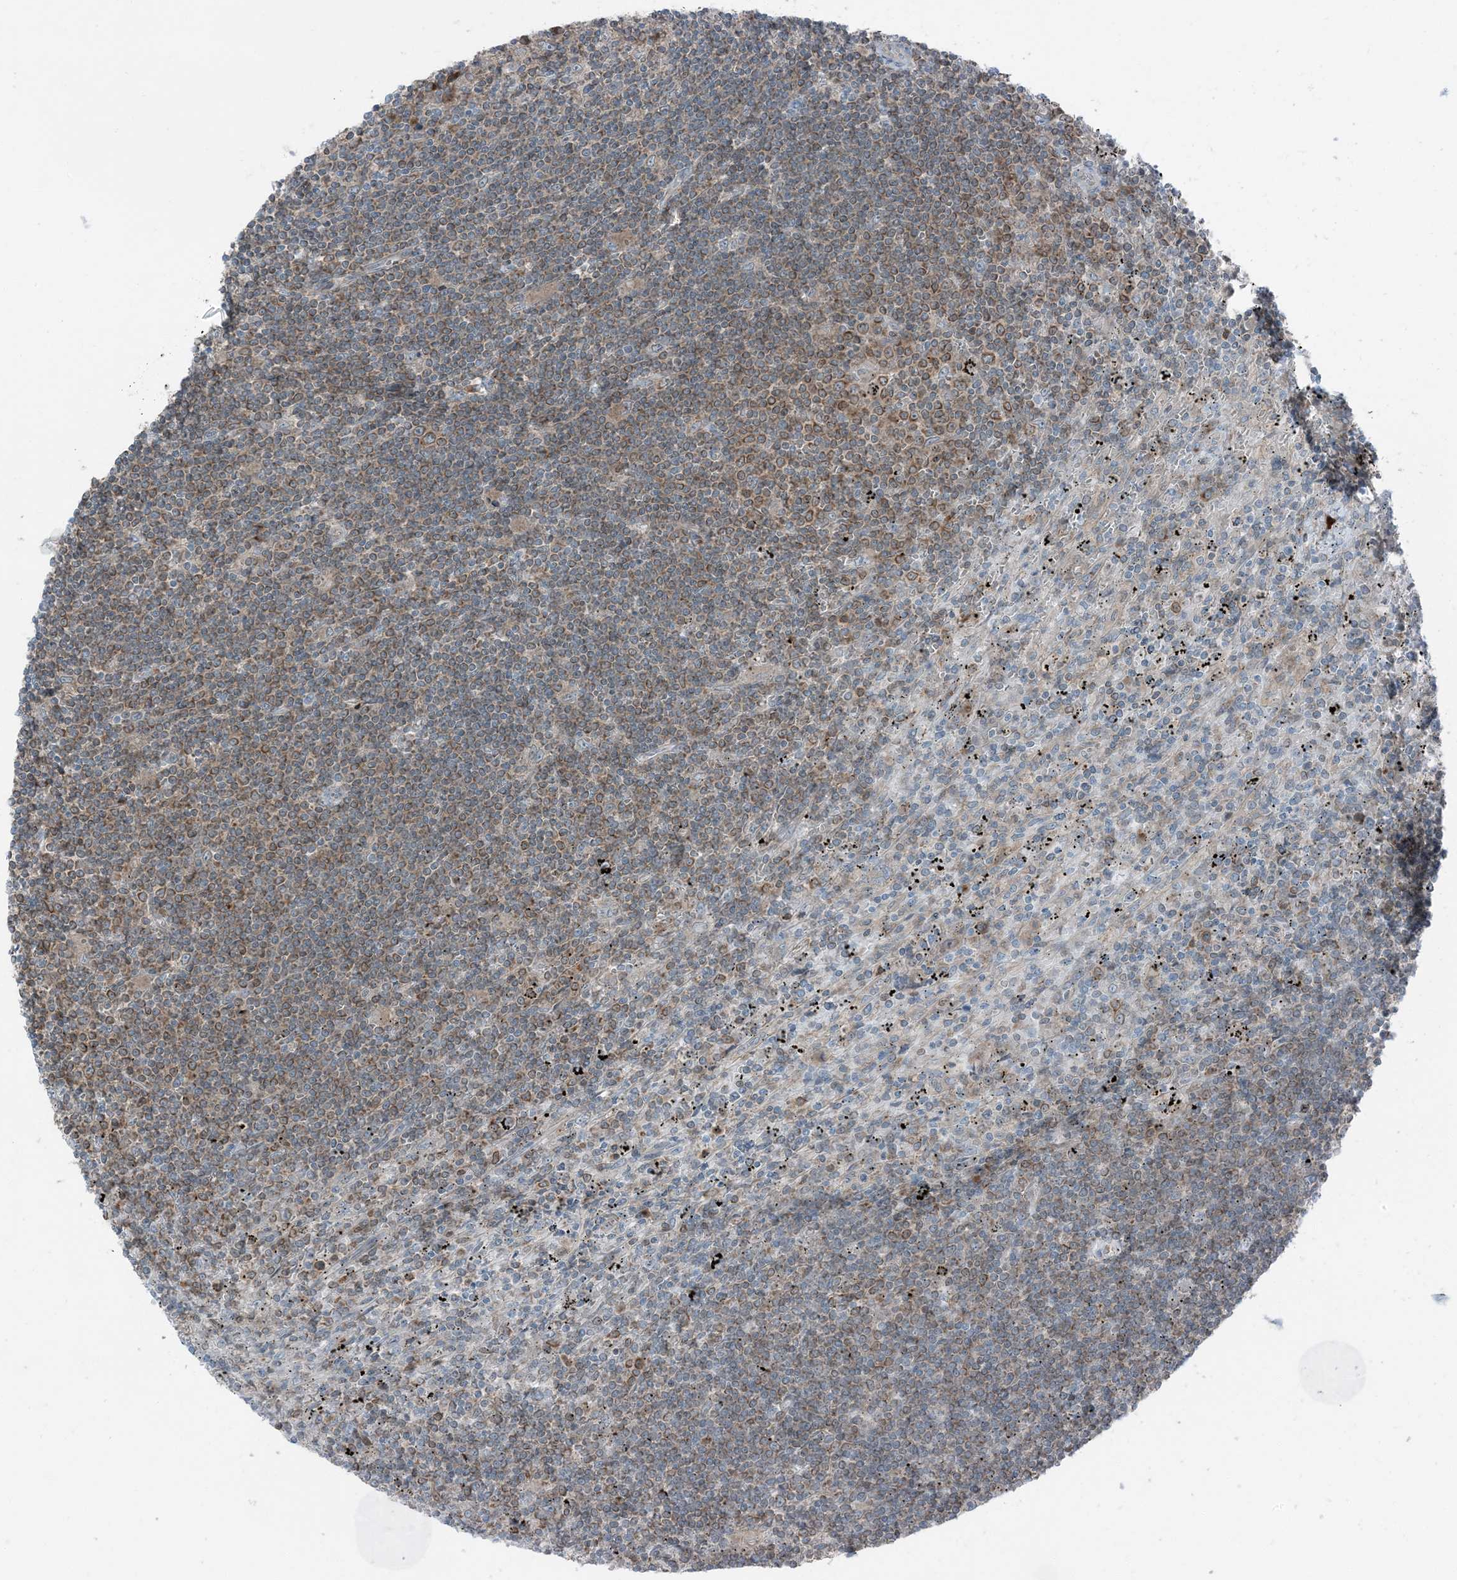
{"staining": {"intensity": "moderate", "quantity": "25%-75%", "location": "cytoplasmic/membranous"}, "tissue": "lymphoma", "cell_type": "Tumor cells", "image_type": "cancer", "snomed": [{"axis": "morphology", "description": "Malignant lymphoma, non-Hodgkin's type, Low grade"}, {"axis": "topography", "description": "Spleen"}], "caption": "High-power microscopy captured an immunohistochemistry histopathology image of lymphoma, revealing moderate cytoplasmic/membranous expression in approximately 25%-75% of tumor cells.", "gene": "RAB3GAP1", "patient": {"sex": "male", "age": 76}}